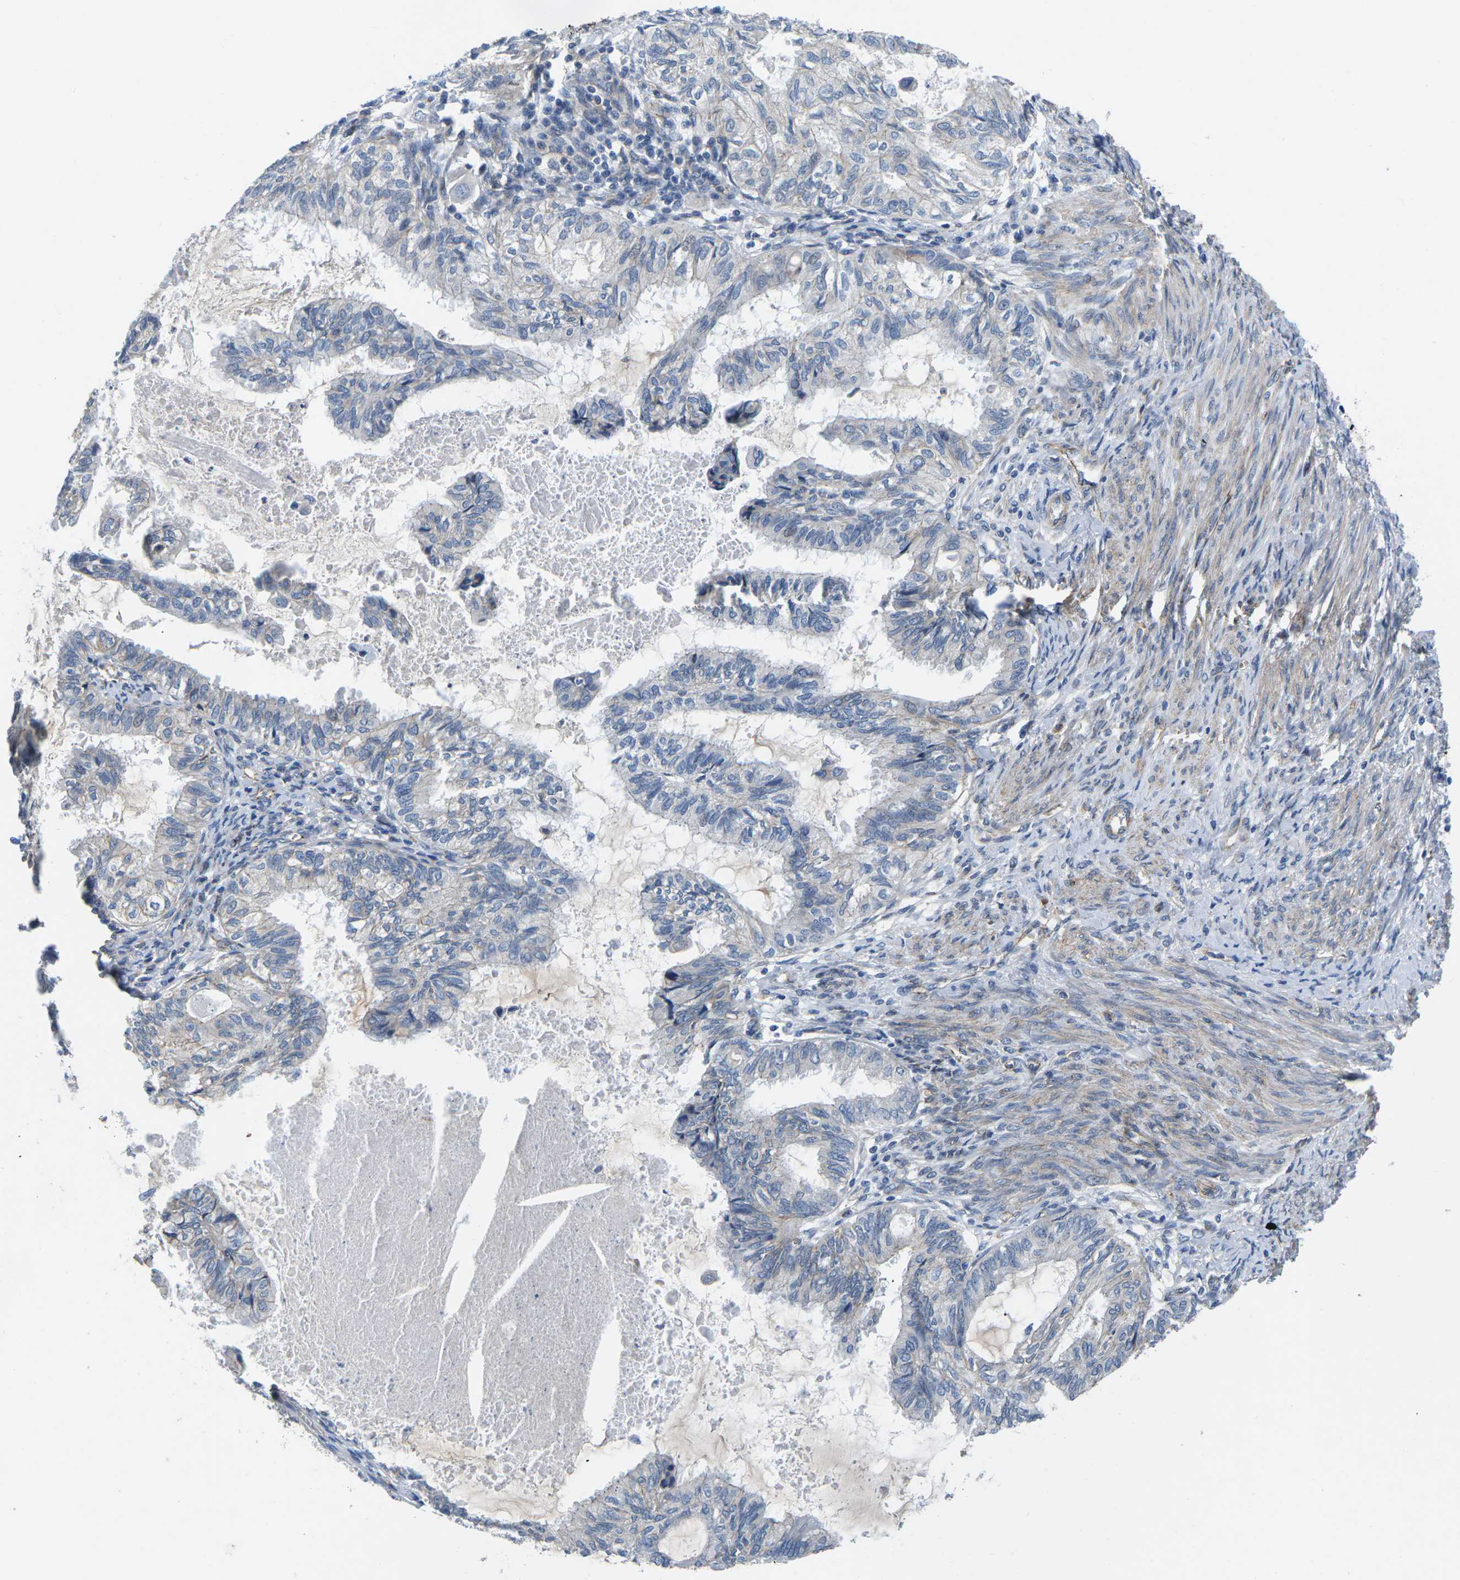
{"staining": {"intensity": "negative", "quantity": "none", "location": "none"}, "tissue": "cervical cancer", "cell_type": "Tumor cells", "image_type": "cancer", "snomed": [{"axis": "morphology", "description": "Normal tissue, NOS"}, {"axis": "morphology", "description": "Adenocarcinoma, NOS"}, {"axis": "topography", "description": "Cervix"}, {"axis": "topography", "description": "Endometrium"}], "caption": "Cervical cancer stained for a protein using IHC displays no positivity tumor cells.", "gene": "CTNND1", "patient": {"sex": "female", "age": 86}}